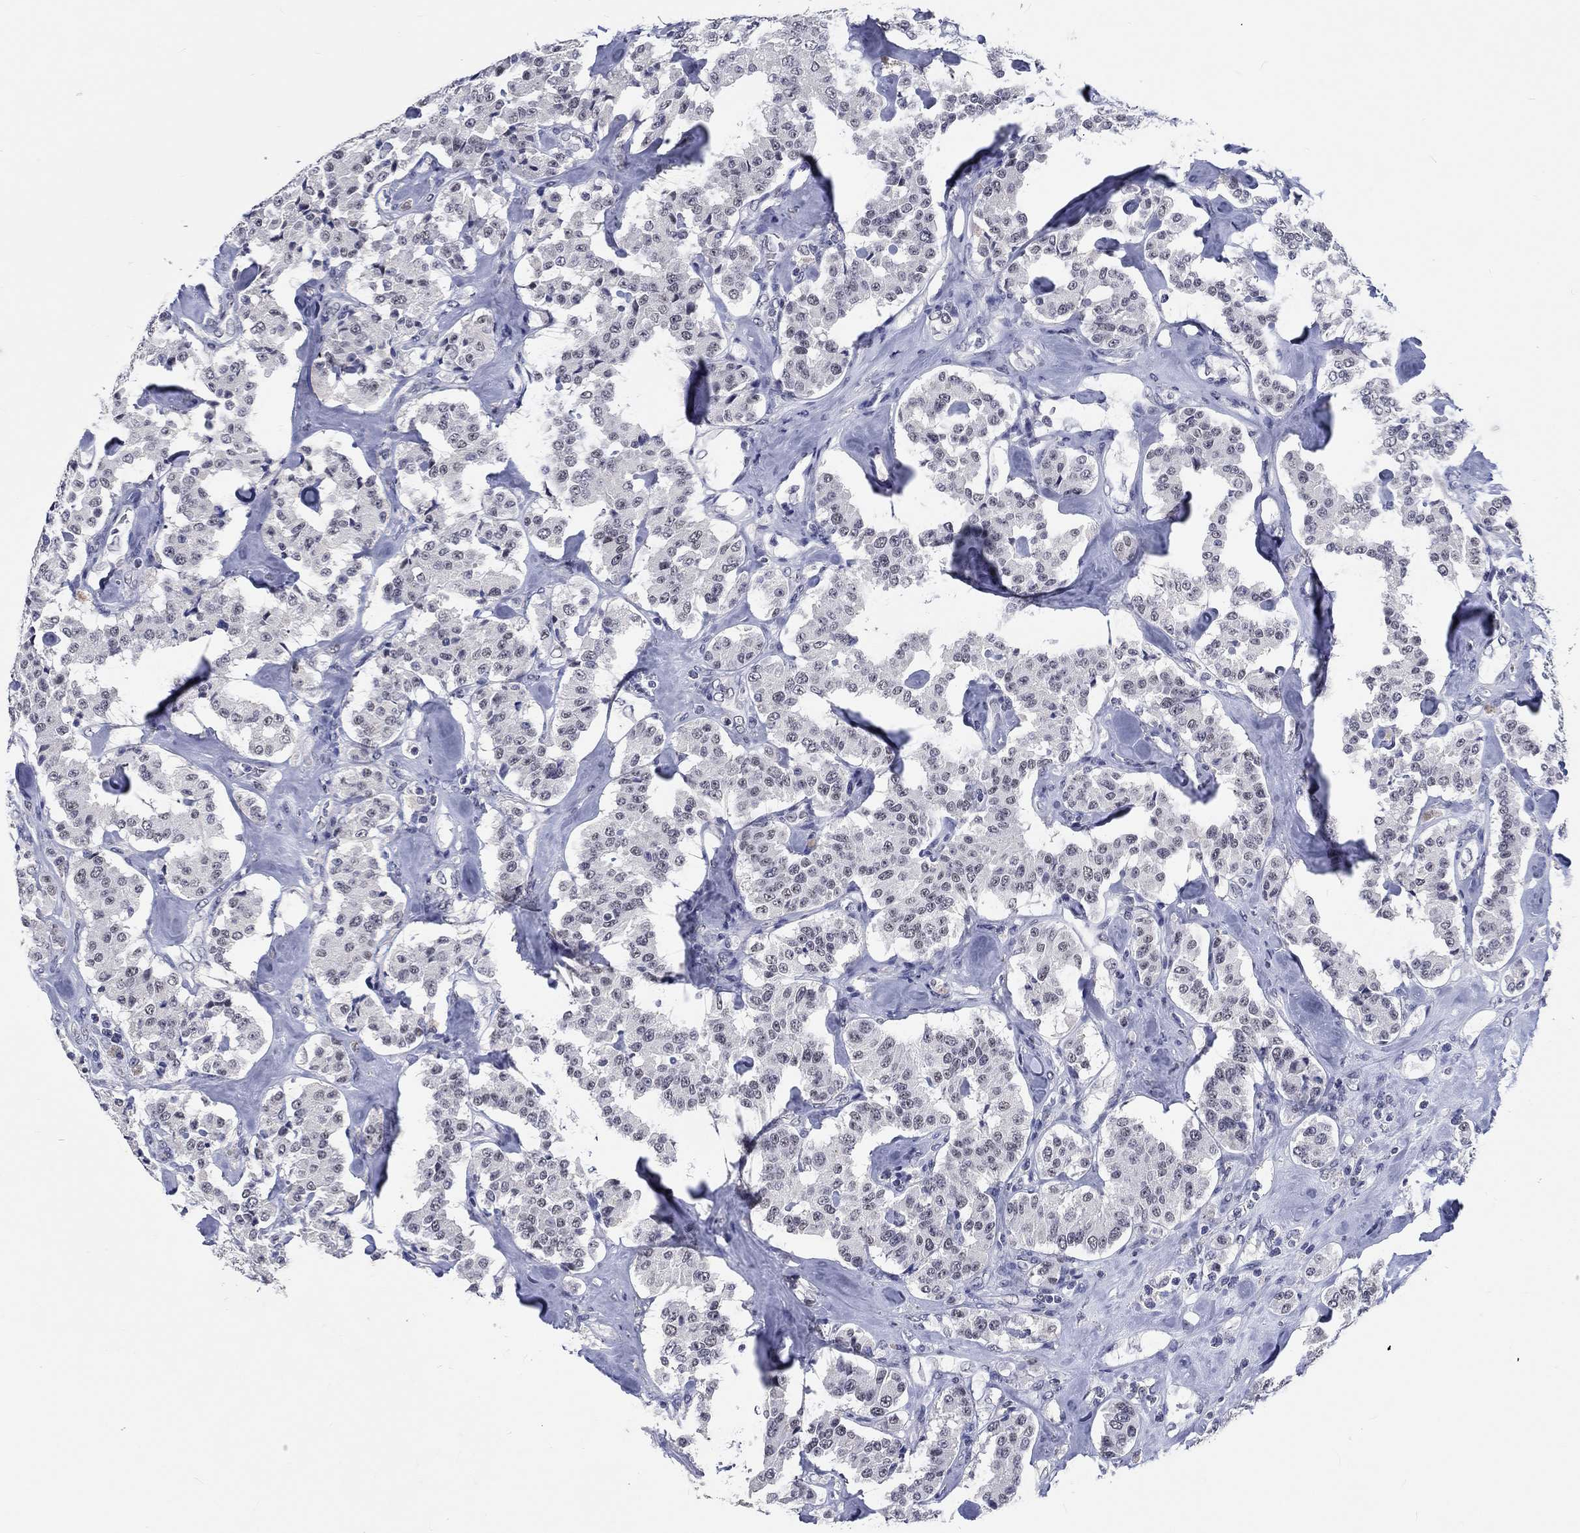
{"staining": {"intensity": "negative", "quantity": "none", "location": "none"}, "tissue": "carcinoid", "cell_type": "Tumor cells", "image_type": "cancer", "snomed": [{"axis": "morphology", "description": "Carcinoid, malignant, NOS"}, {"axis": "topography", "description": "Pancreas"}], "caption": "An immunohistochemistry (IHC) micrograph of carcinoid is shown. There is no staining in tumor cells of carcinoid.", "gene": "GRIN1", "patient": {"sex": "male", "age": 41}}